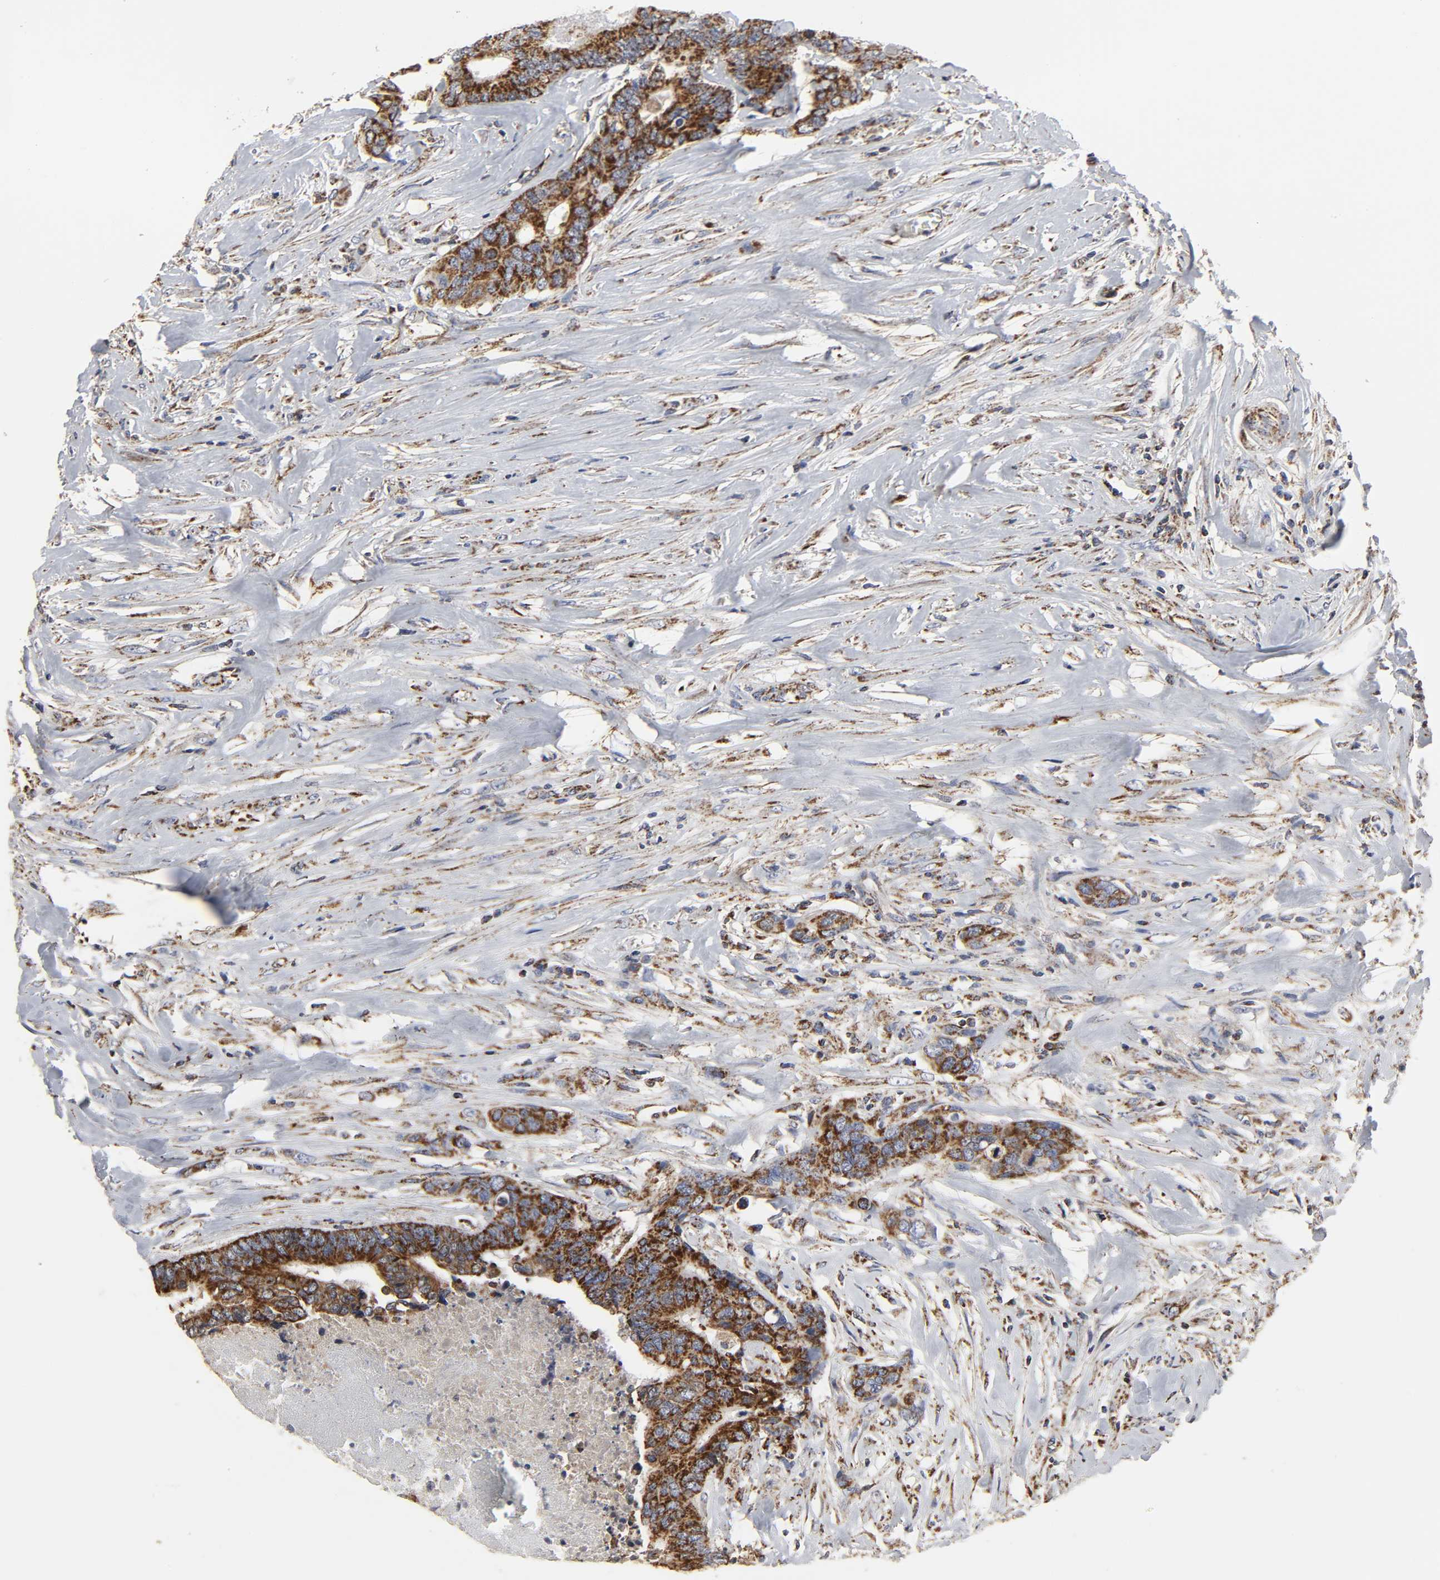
{"staining": {"intensity": "strong", "quantity": ">75%", "location": "cytoplasmic/membranous"}, "tissue": "colorectal cancer", "cell_type": "Tumor cells", "image_type": "cancer", "snomed": [{"axis": "morphology", "description": "Adenocarcinoma, NOS"}, {"axis": "topography", "description": "Rectum"}], "caption": "Protein expression analysis of colorectal adenocarcinoma reveals strong cytoplasmic/membranous staining in about >75% of tumor cells.", "gene": "COX6B1", "patient": {"sex": "male", "age": 55}}